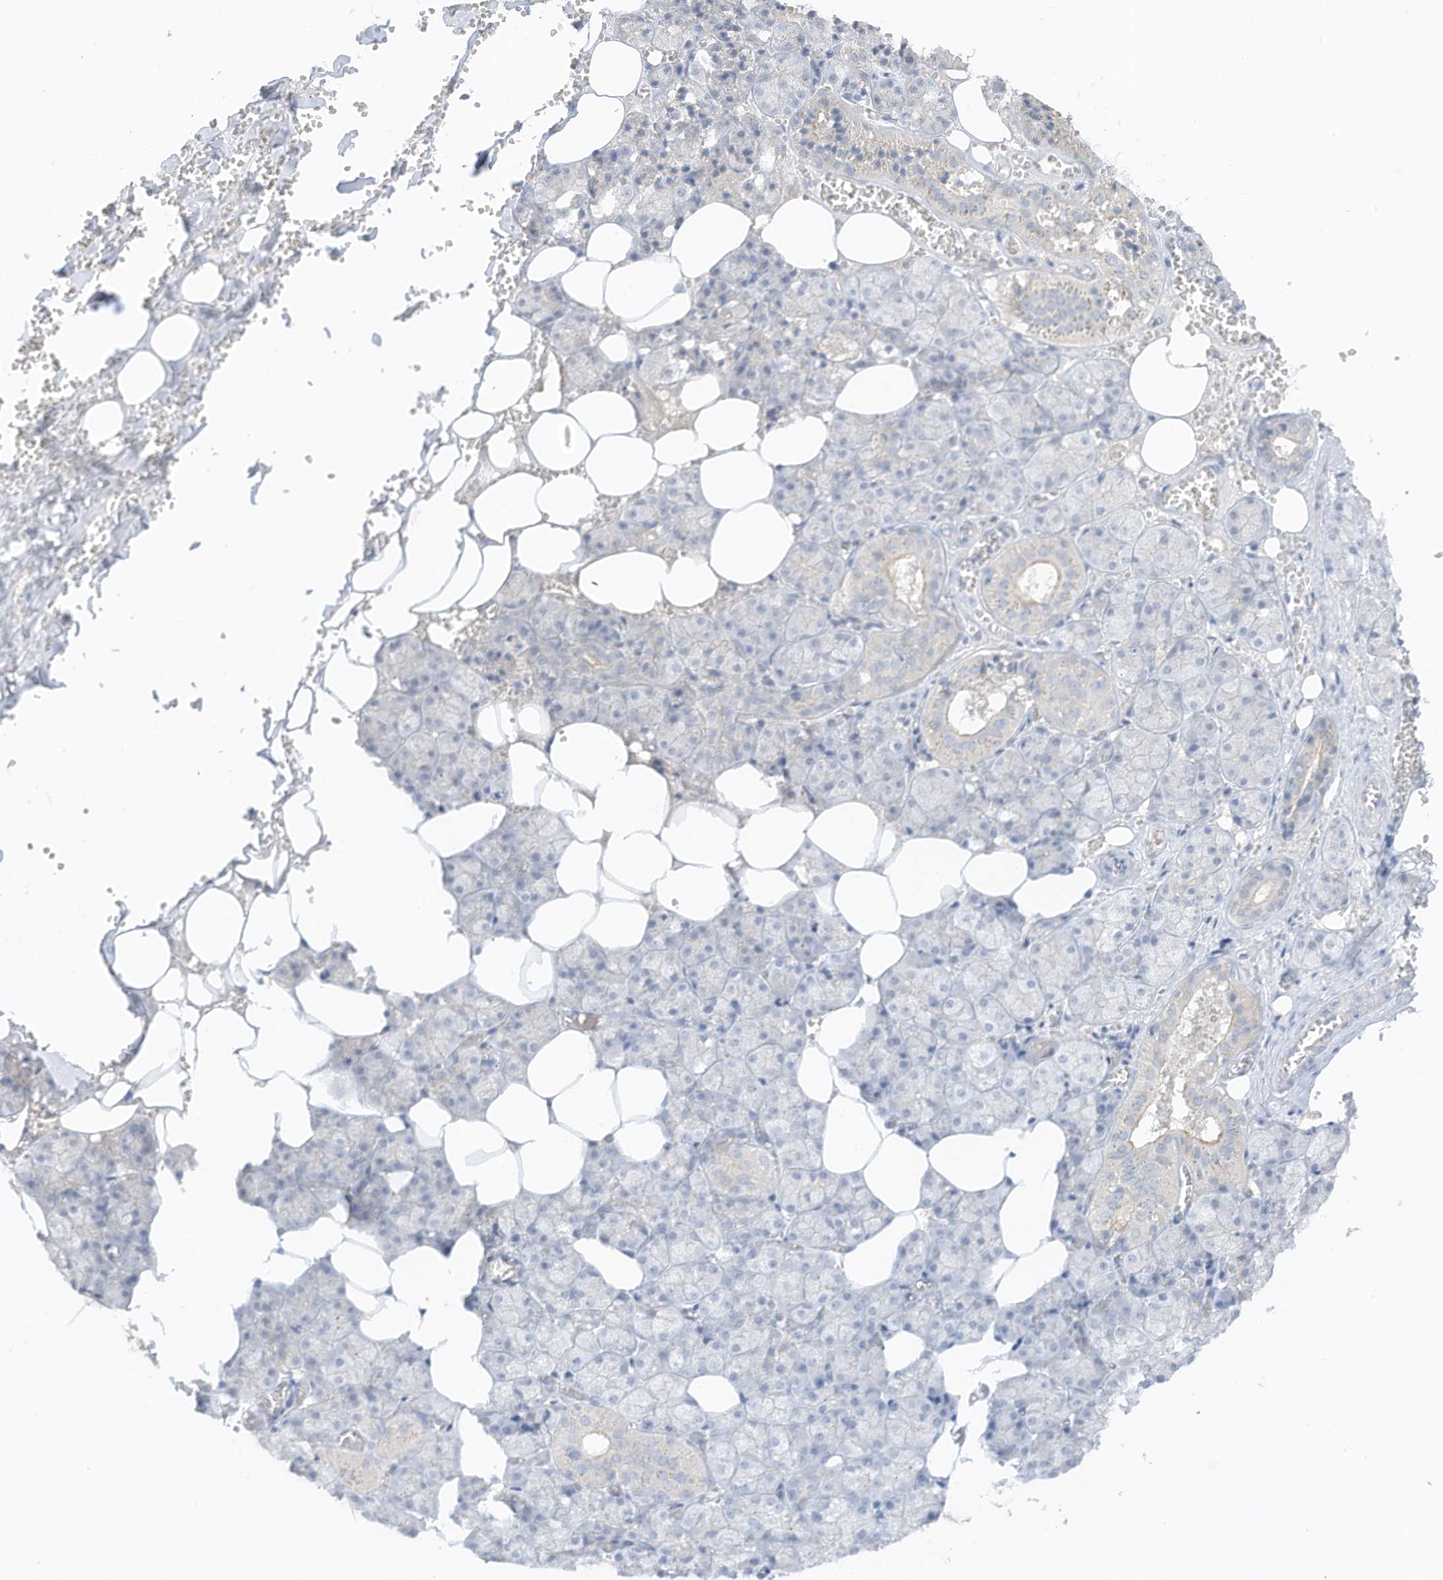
{"staining": {"intensity": "weak", "quantity": "<25%", "location": "cytoplasmic/membranous"}, "tissue": "salivary gland", "cell_type": "Glandular cells", "image_type": "normal", "snomed": [{"axis": "morphology", "description": "Normal tissue, NOS"}, {"axis": "topography", "description": "Salivary gland"}], "caption": "Protein analysis of benign salivary gland reveals no significant expression in glandular cells. (DAB immunohistochemistry visualized using brightfield microscopy, high magnification).", "gene": "ZBTB41", "patient": {"sex": "male", "age": 62}}